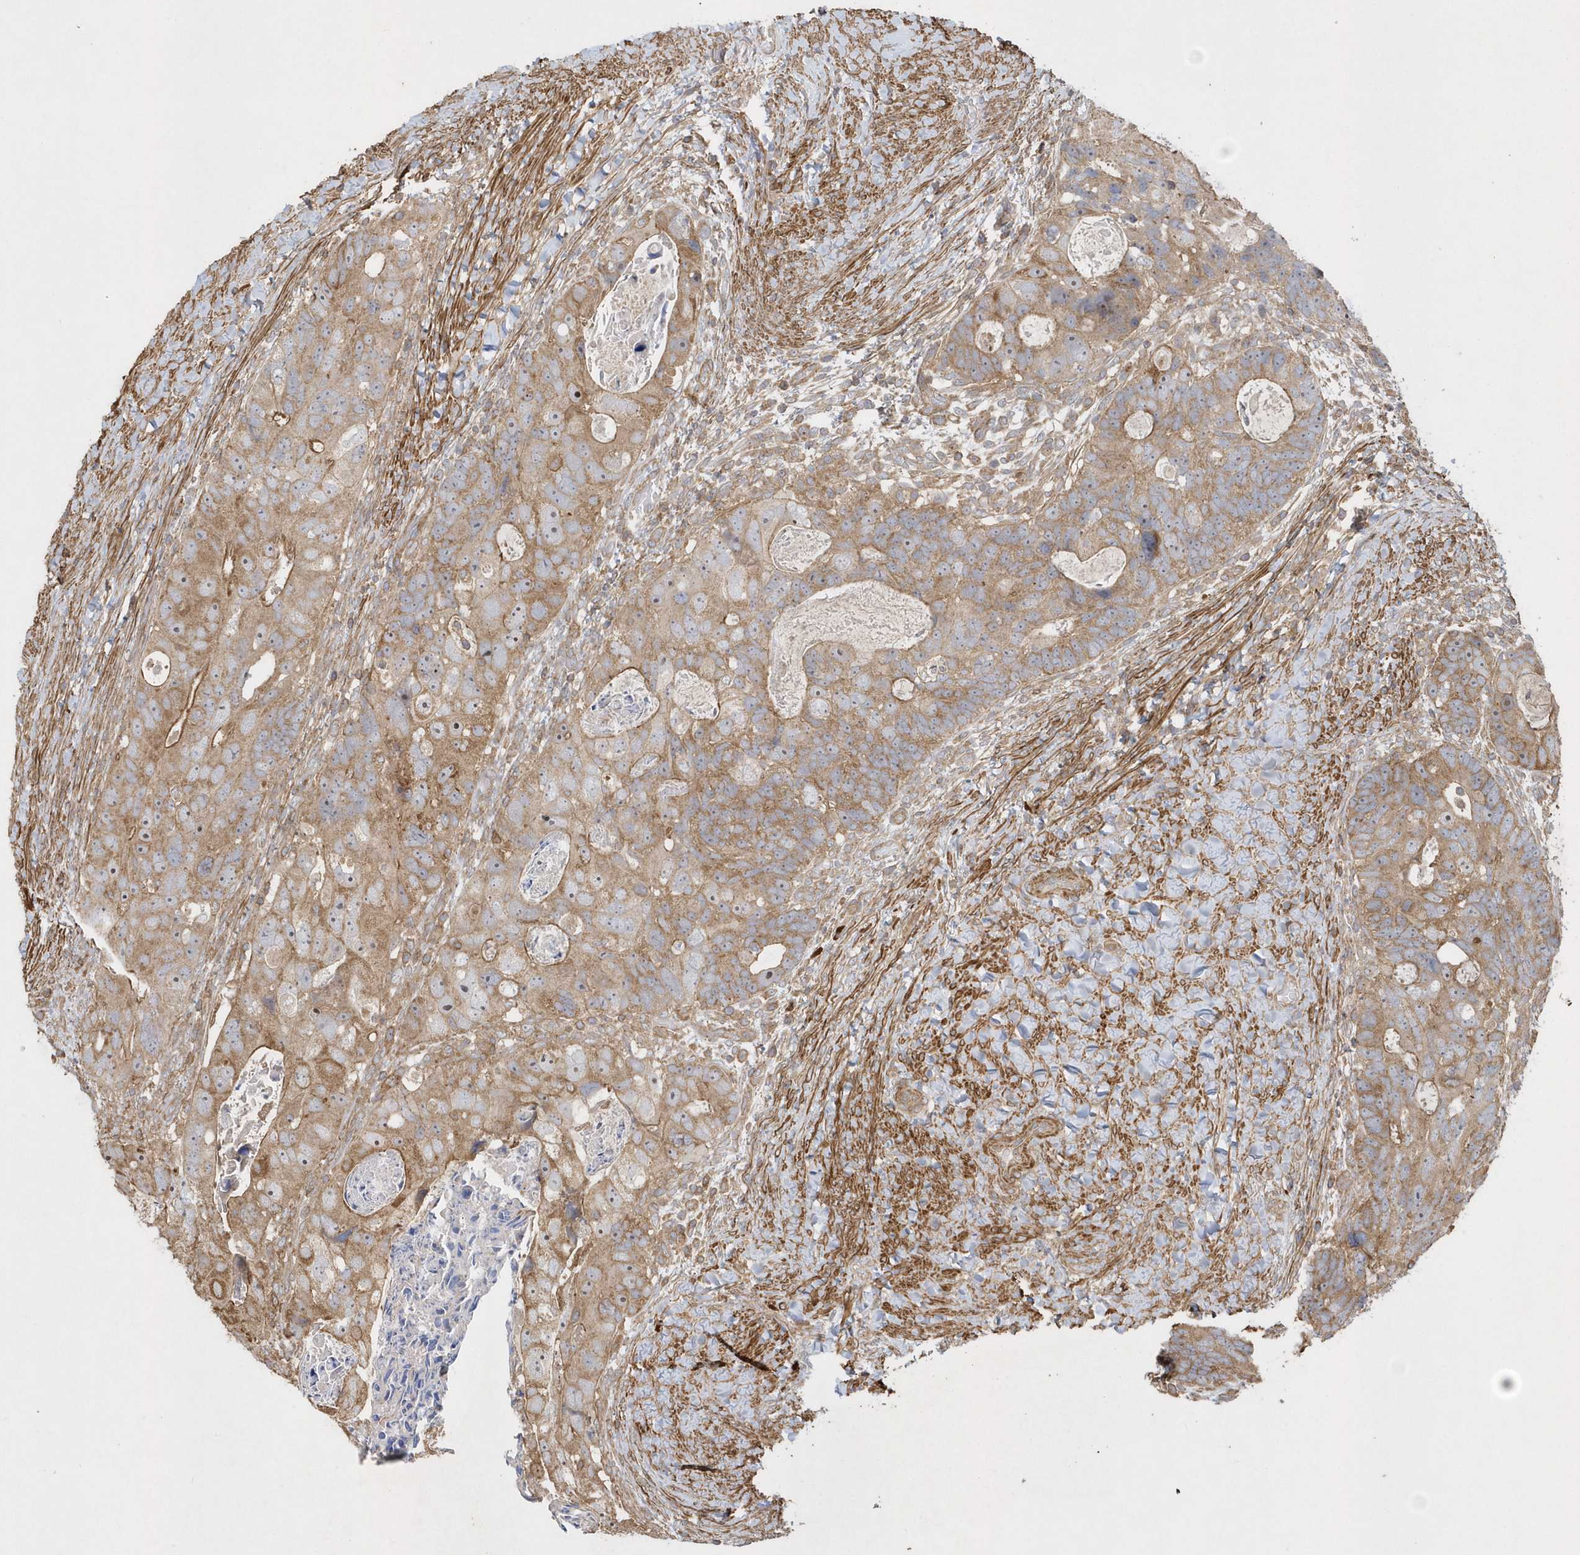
{"staining": {"intensity": "moderate", "quantity": ">75%", "location": "cytoplasmic/membranous"}, "tissue": "colorectal cancer", "cell_type": "Tumor cells", "image_type": "cancer", "snomed": [{"axis": "morphology", "description": "Adenocarcinoma, NOS"}, {"axis": "topography", "description": "Rectum"}], "caption": "Protein expression analysis of colorectal cancer (adenocarcinoma) displays moderate cytoplasmic/membranous positivity in approximately >75% of tumor cells. (brown staining indicates protein expression, while blue staining denotes nuclei).", "gene": "SENP8", "patient": {"sex": "male", "age": 59}}